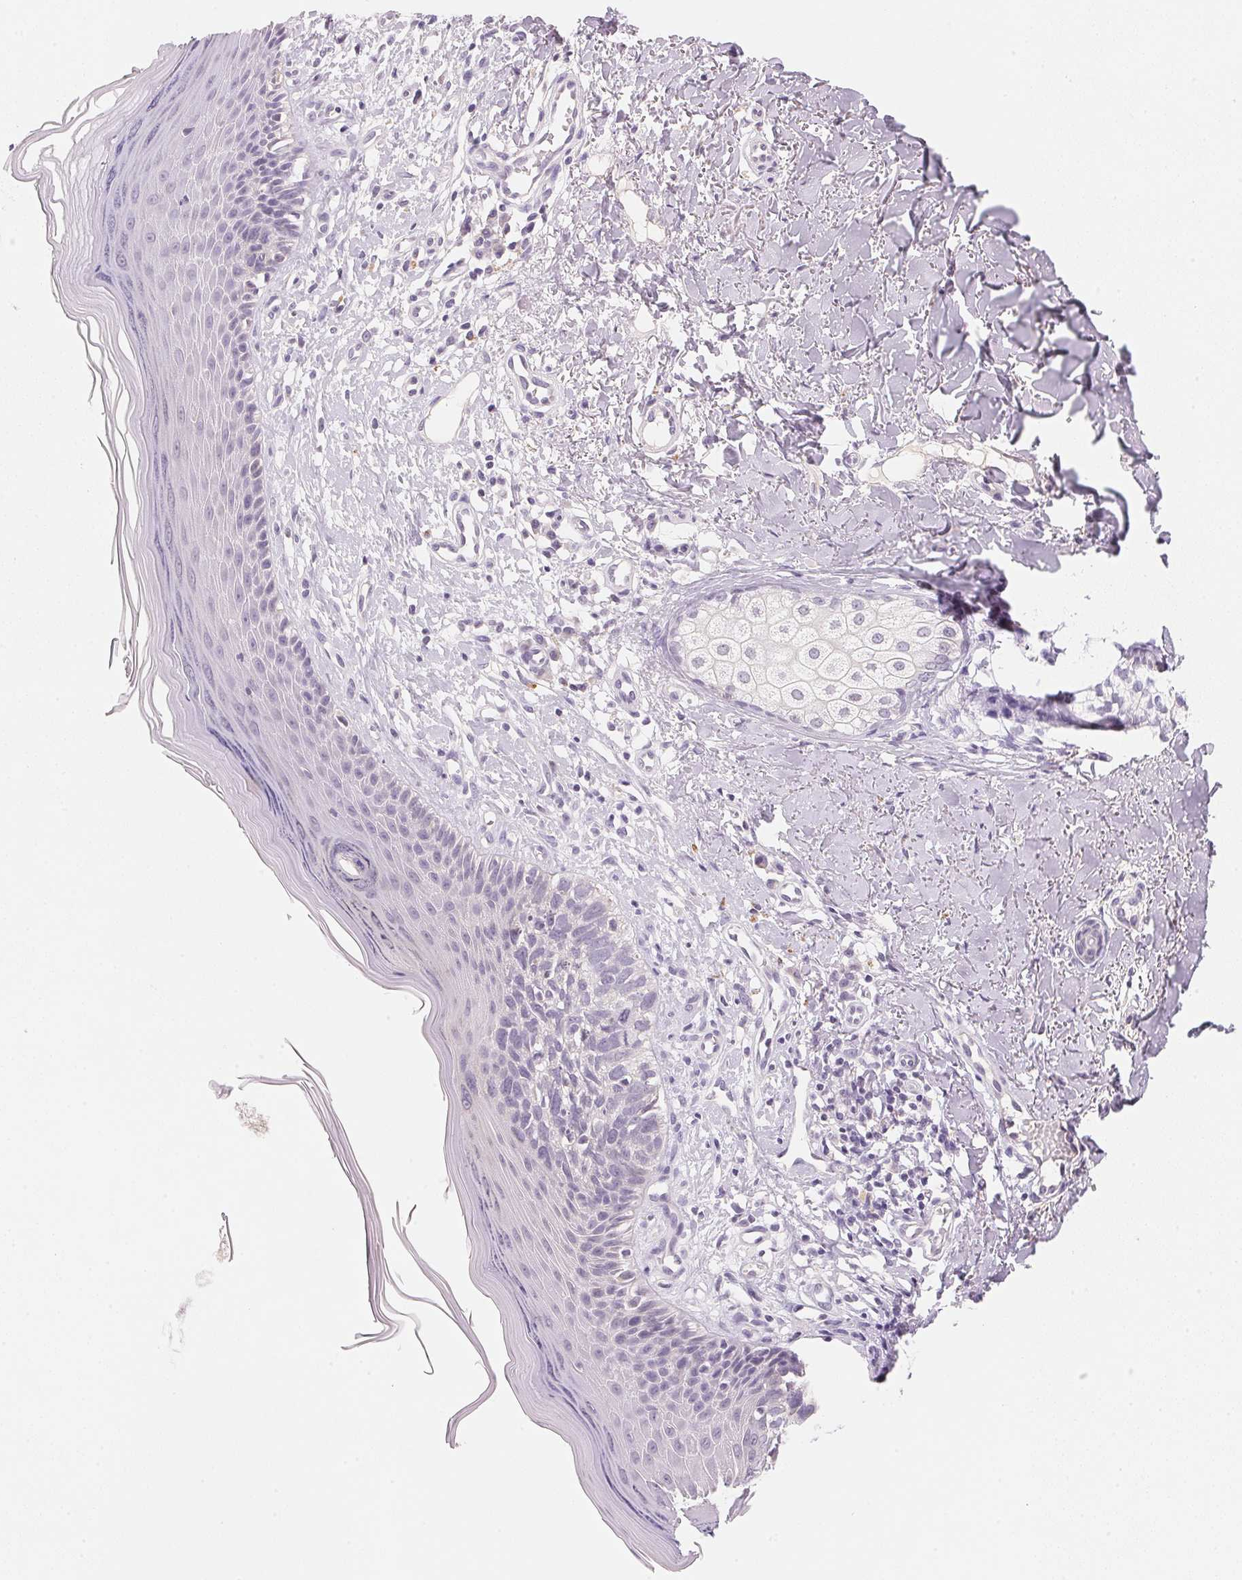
{"staining": {"intensity": "negative", "quantity": "none", "location": "none"}, "tissue": "skin cancer", "cell_type": "Tumor cells", "image_type": "cancer", "snomed": [{"axis": "morphology", "description": "Basal cell carcinoma"}, {"axis": "topography", "description": "Skin"}], "caption": "DAB immunohistochemical staining of human skin basal cell carcinoma demonstrates no significant staining in tumor cells.", "gene": "MCOLN3", "patient": {"sex": "female", "age": 45}}